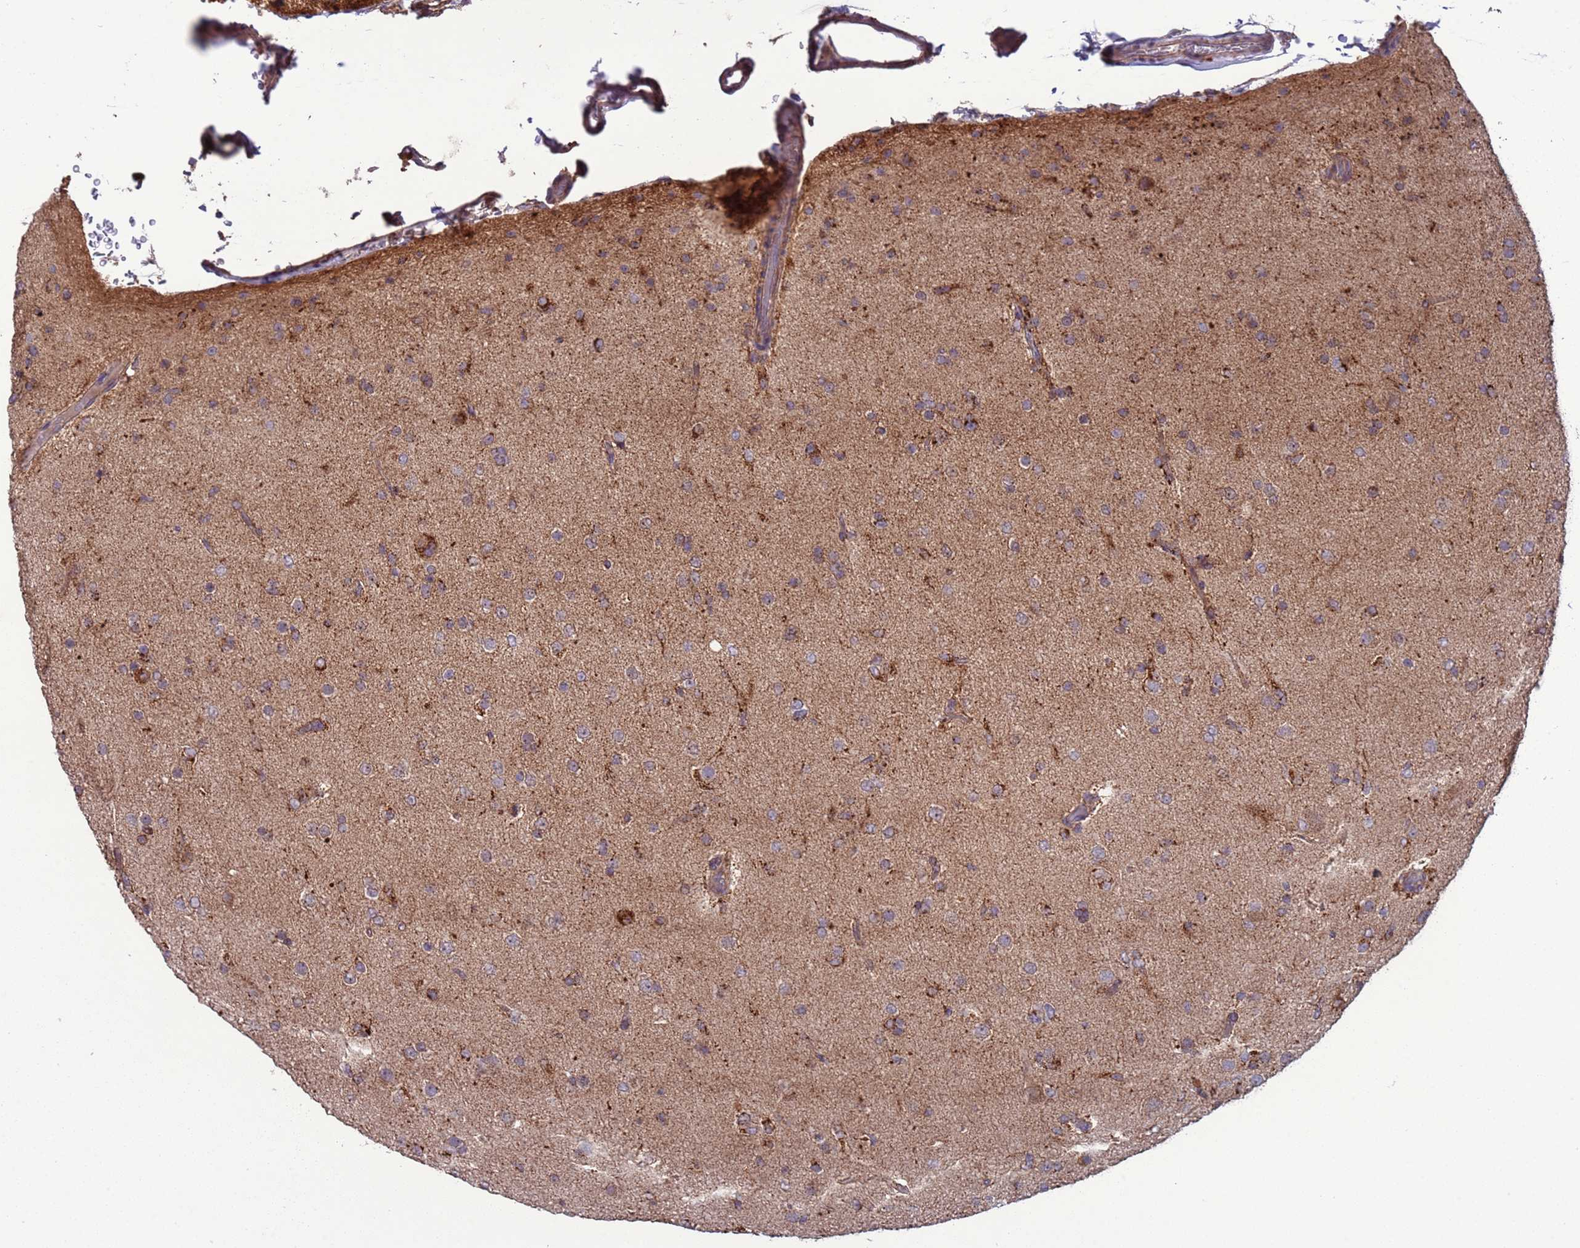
{"staining": {"intensity": "moderate", "quantity": "<25%", "location": "cytoplasmic/membranous"}, "tissue": "glioma", "cell_type": "Tumor cells", "image_type": "cancer", "snomed": [{"axis": "morphology", "description": "Glioma, malignant, Low grade"}, {"axis": "topography", "description": "Brain"}], "caption": "Human glioma stained with a brown dye shows moderate cytoplasmic/membranous positive expression in about <25% of tumor cells.", "gene": "ACAD8", "patient": {"sex": "male", "age": 65}}